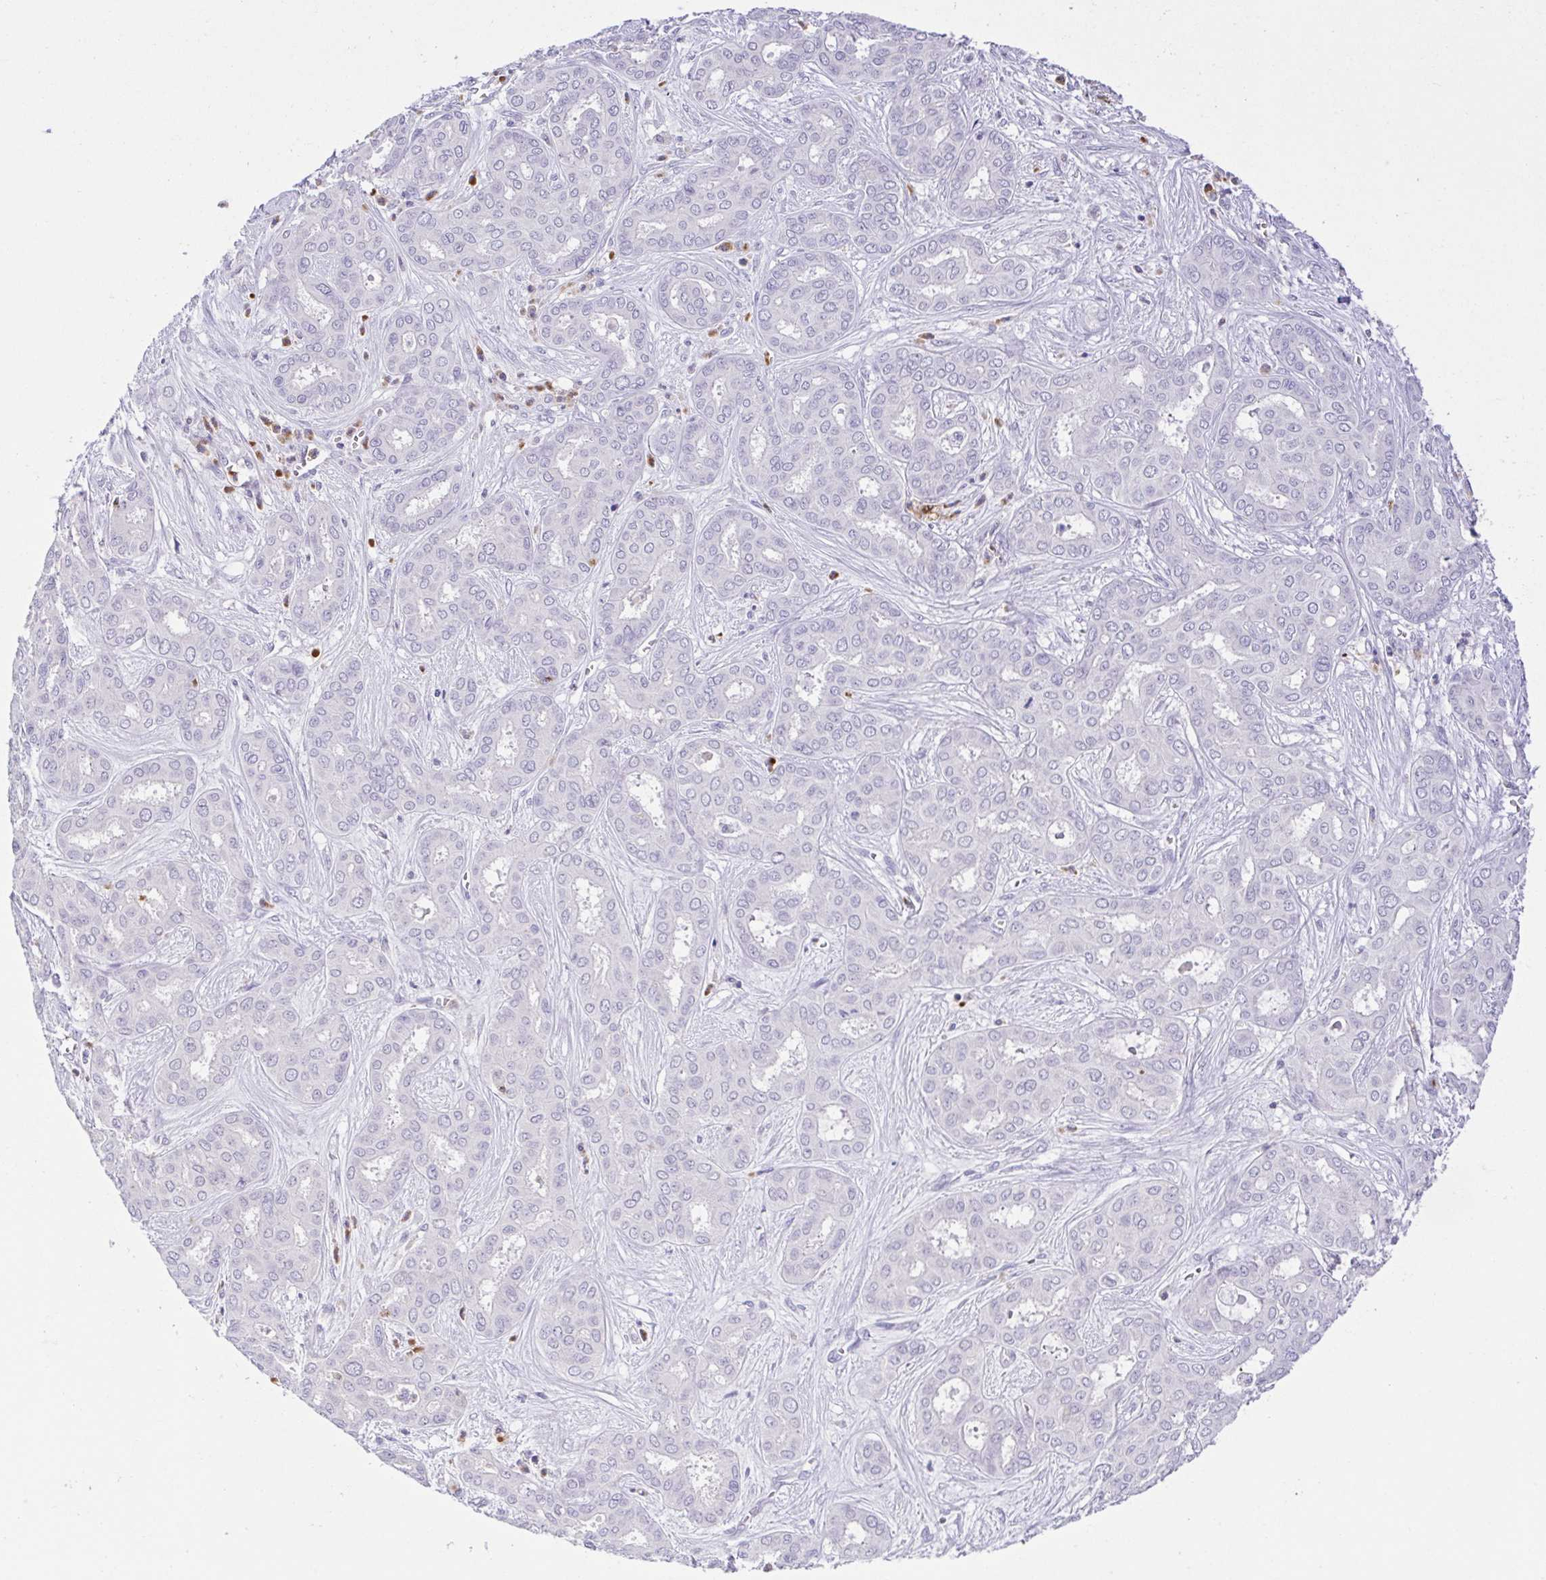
{"staining": {"intensity": "negative", "quantity": "none", "location": "none"}, "tissue": "liver cancer", "cell_type": "Tumor cells", "image_type": "cancer", "snomed": [{"axis": "morphology", "description": "Cholangiocarcinoma"}, {"axis": "topography", "description": "Liver"}], "caption": "Immunohistochemical staining of cholangiocarcinoma (liver) exhibits no significant staining in tumor cells.", "gene": "PGLYRP1", "patient": {"sex": "female", "age": 64}}